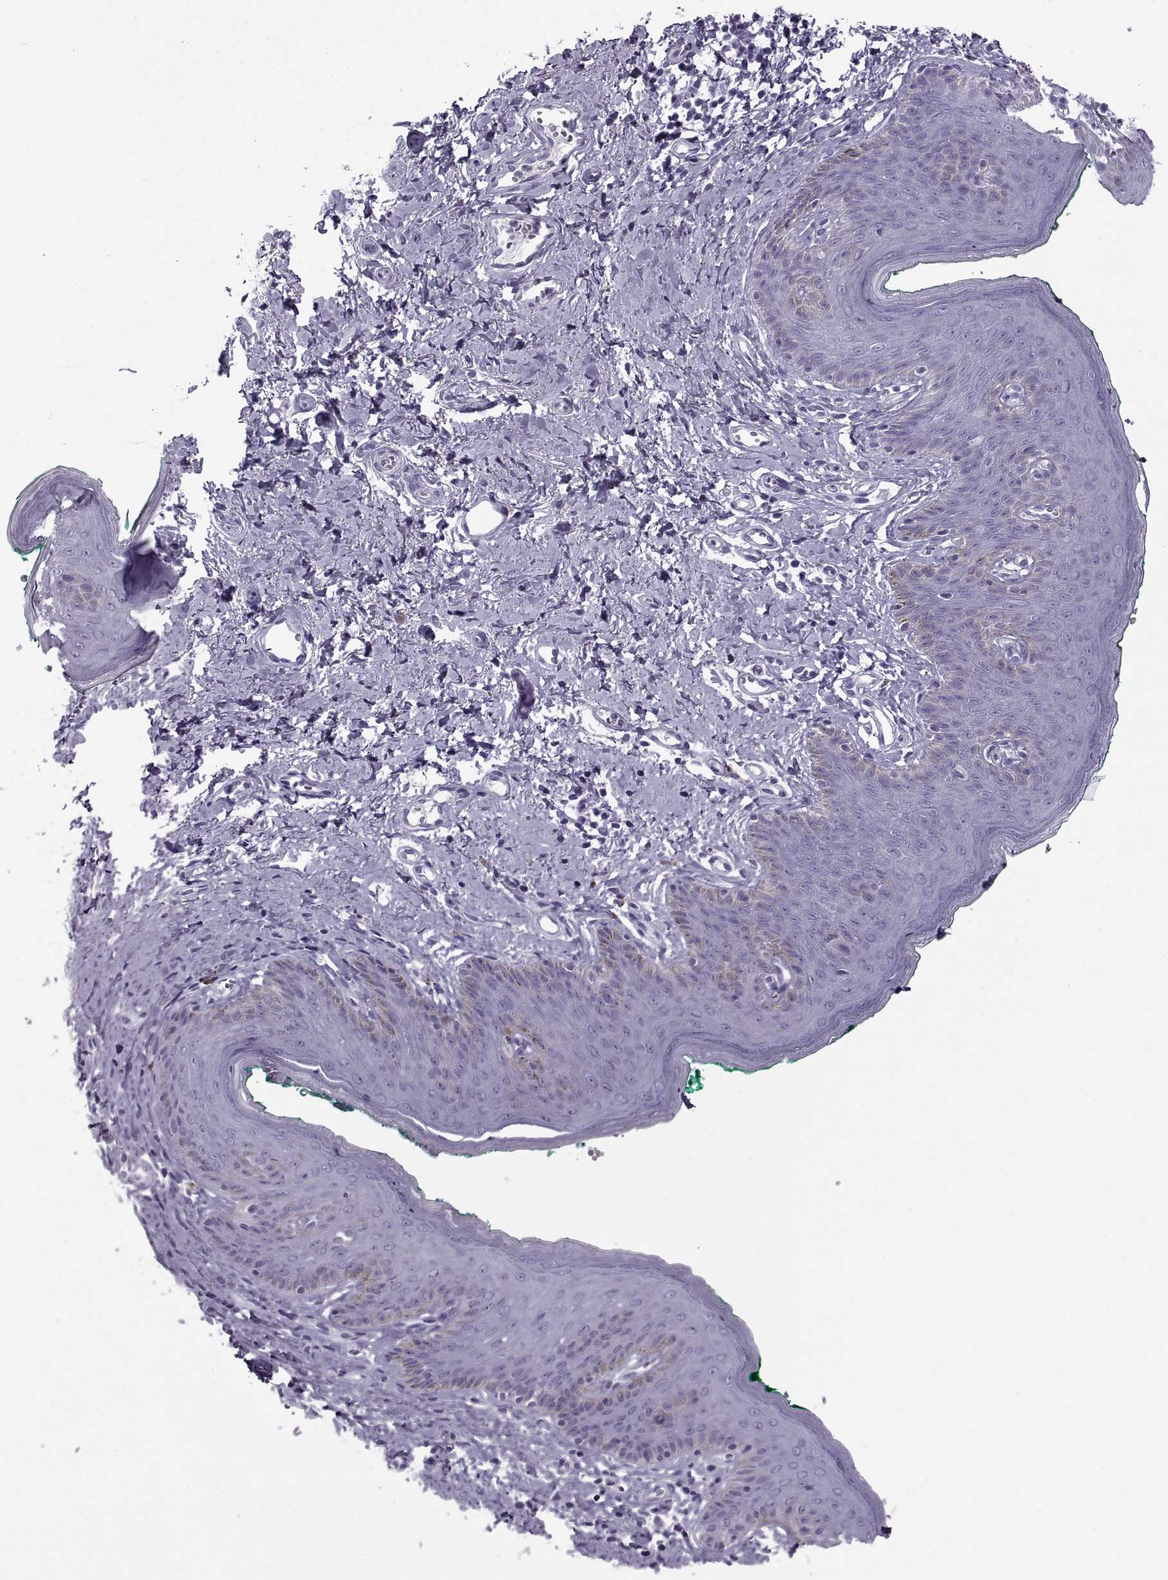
{"staining": {"intensity": "negative", "quantity": "none", "location": "none"}, "tissue": "skin", "cell_type": "Epidermal cells", "image_type": "normal", "snomed": [{"axis": "morphology", "description": "Normal tissue, NOS"}, {"axis": "topography", "description": "Vulva"}], "caption": "DAB (3,3'-diaminobenzidine) immunohistochemical staining of benign human skin displays no significant positivity in epidermal cells. Nuclei are stained in blue.", "gene": "RLBP1", "patient": {"sex": "female", "age": 66}}